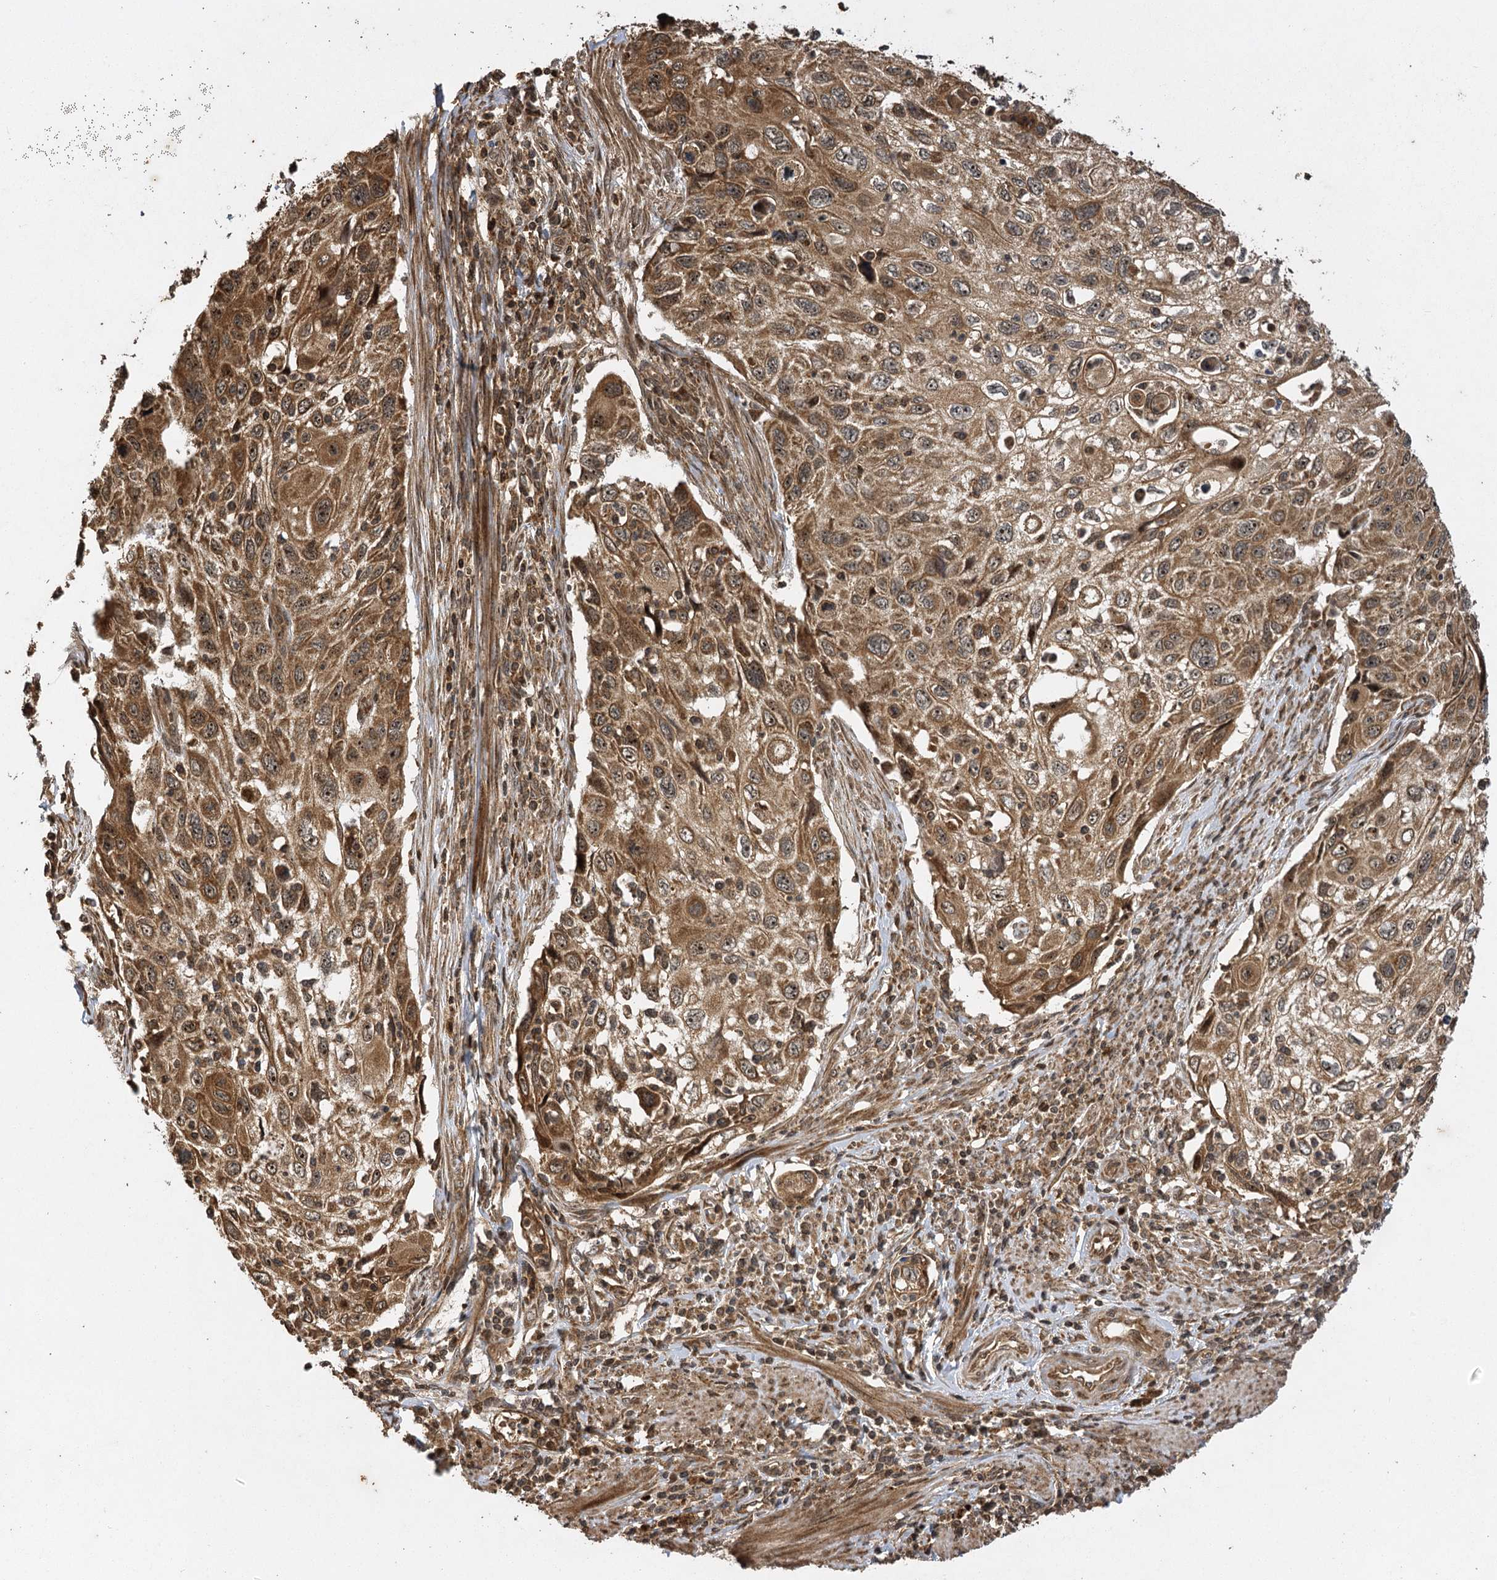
{"staining": {"intensity": "moderate", "quantity": ">75%", "location": "cytoplasmic/membranous,nuclear"}, "tissue": "cervical cancer", "cell_type": "Tumor cells", "image_type": "cancer", "snomed": [{"axis": "morphology", "description": "Squamous cell carcinoma, NOS"}, {"axis": "topography", "description": "Cervix"}], "caption": "Immunohistochemistry micrograph of neoplastic tissue: squamous cell carcinoma (cervical) stained using immunohistochemistry displays medium levels of moderate protein expression localized specifically in the cytoplasmic/membranous and nuclear of tumor cells, appearing as a cytoplasmic/membranous and nuclear brown color.", "gene": "IL11RA", "patient": {"sex": "female", "age": 70}}